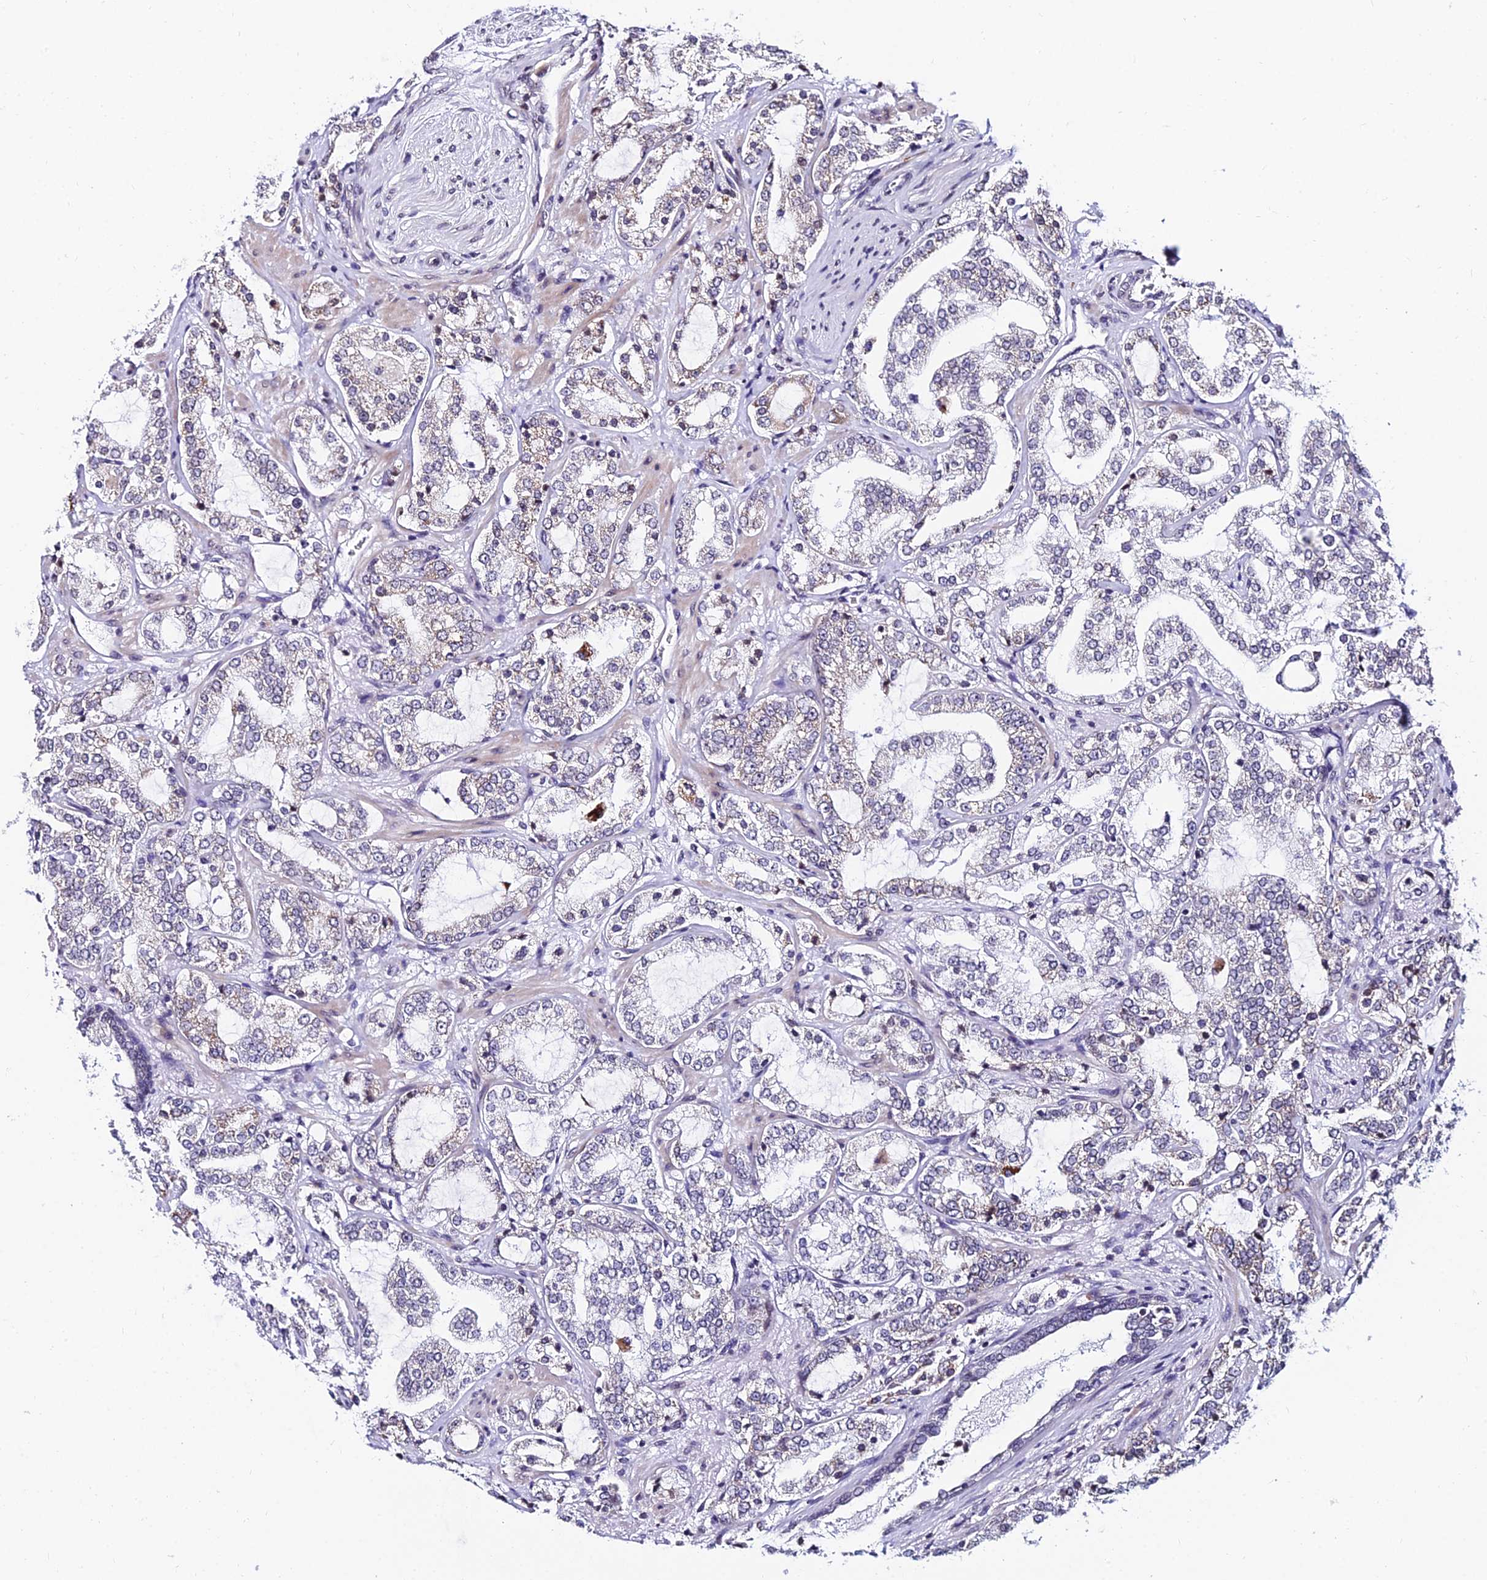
{"staining": {"intensity": "negative", "quantity": "none", "location": "none"}, "tissue": "prostate cancer", "cell_type": "Tumor cells", "image_type": "cancer", "snomed": [{"axis": "morphology", "description": "Adenocarcinoma, High grade"}, {"axis": "topography", "description": "Prostate"}], "caption": "Prostate adenocarcinoma (high-grade) stained for a protein using immunohistochemistry displays no staining tumor cells.", "gene": "CDNF", "patient": {"sex": "male", "age": 64}}